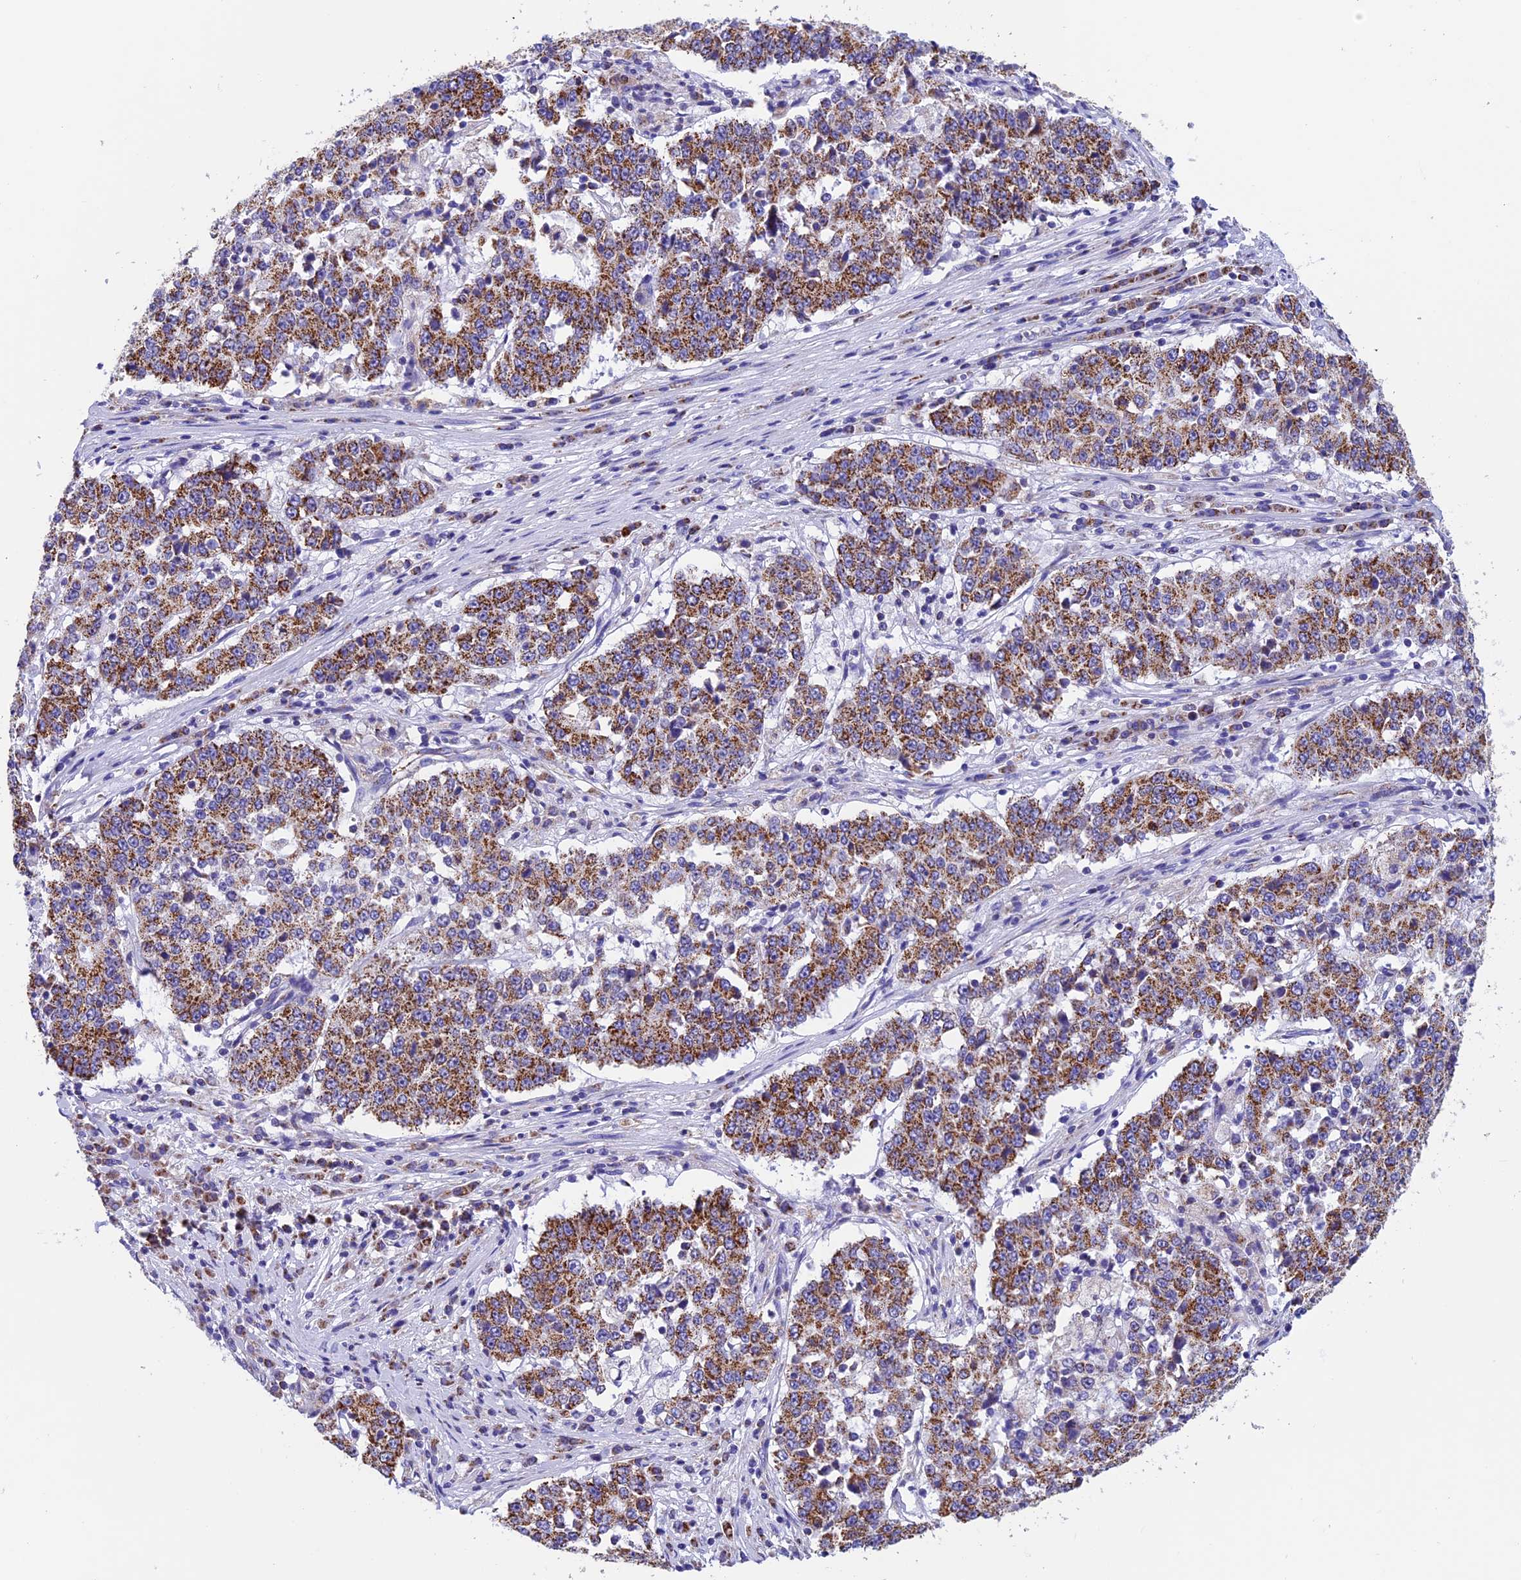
{"staining": {"intensity": "moderate", "quantity": ">75%", "location": "cytoplasmic/membranous"}, "tissue": "stomach cancer", "cell_type": "Tumor cells", "image_type": "cancer", "snomed": [{"axis": "morphology", "description": "Adenocarcinoma, NOS"}, {"axis": "topography", "description": "Stomach"}], "caption": "Immunohistochemical staining of stomach adenocarcinoma exhibits moderate cytoplasmic/membranous protein staining in about >75% of tumor cells.", "gene": "SLC8B1", "patient": {"sex": "male", "age": 59}}